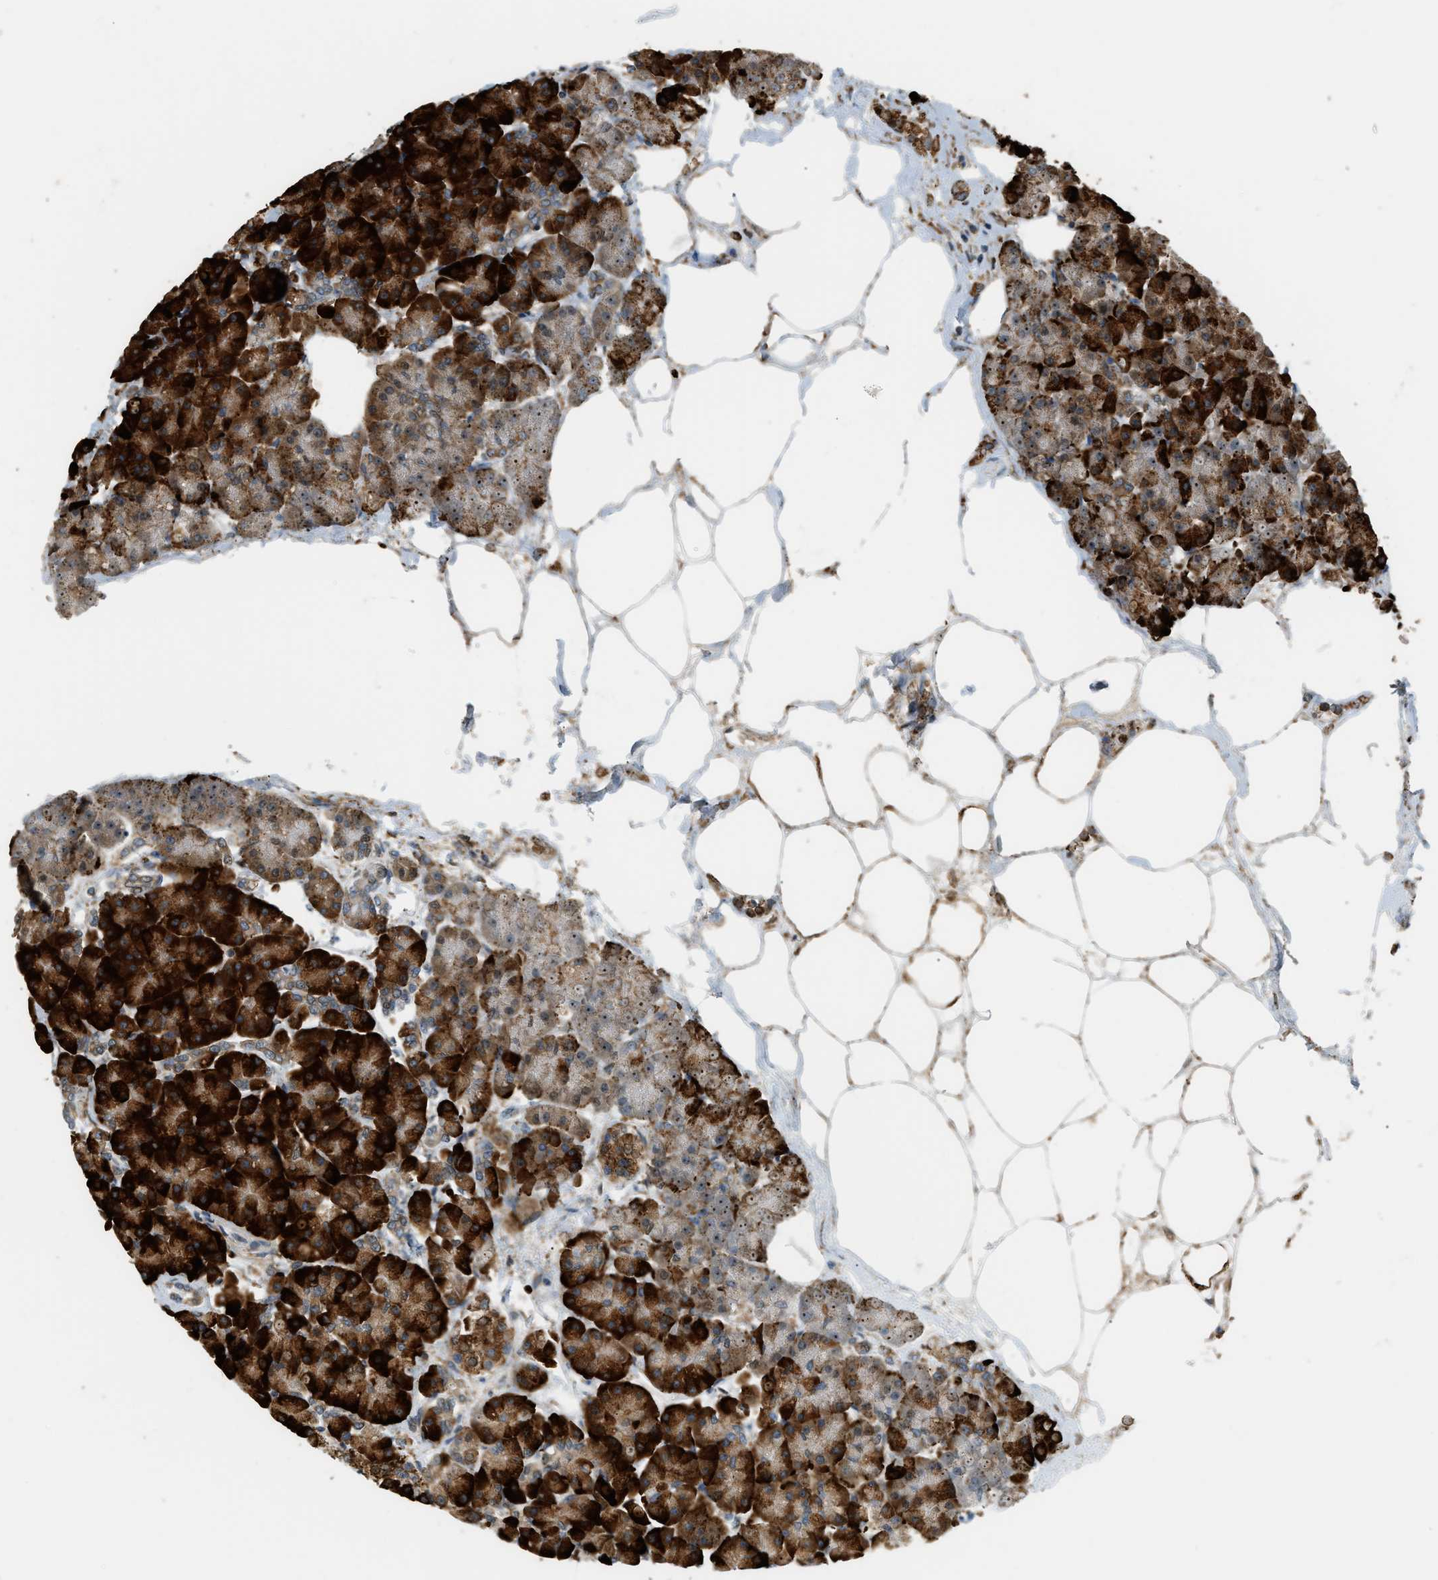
{"staining": {"intensity": "strong", "quantity": ">75%", "location": "cytoplasmic/membranous"}, "tissue": "pancreas", "cell_type": "Exocrine glandular cells", "image_type": "normal", "snomed": [{"axis": "morphology", "description": "Normal tissue, NOS"}, {"axis": "topography", "description": "Pancreas"}], "caption": "A high amount of strong cytoplasmic/membranous positivity is identified in about >75% of exocrine glandular cells in unremarkable pancreas. Nuclei are stained in blue.", "gene": "SEMA4D", "patient": {"sex": "female", "age": 70}}